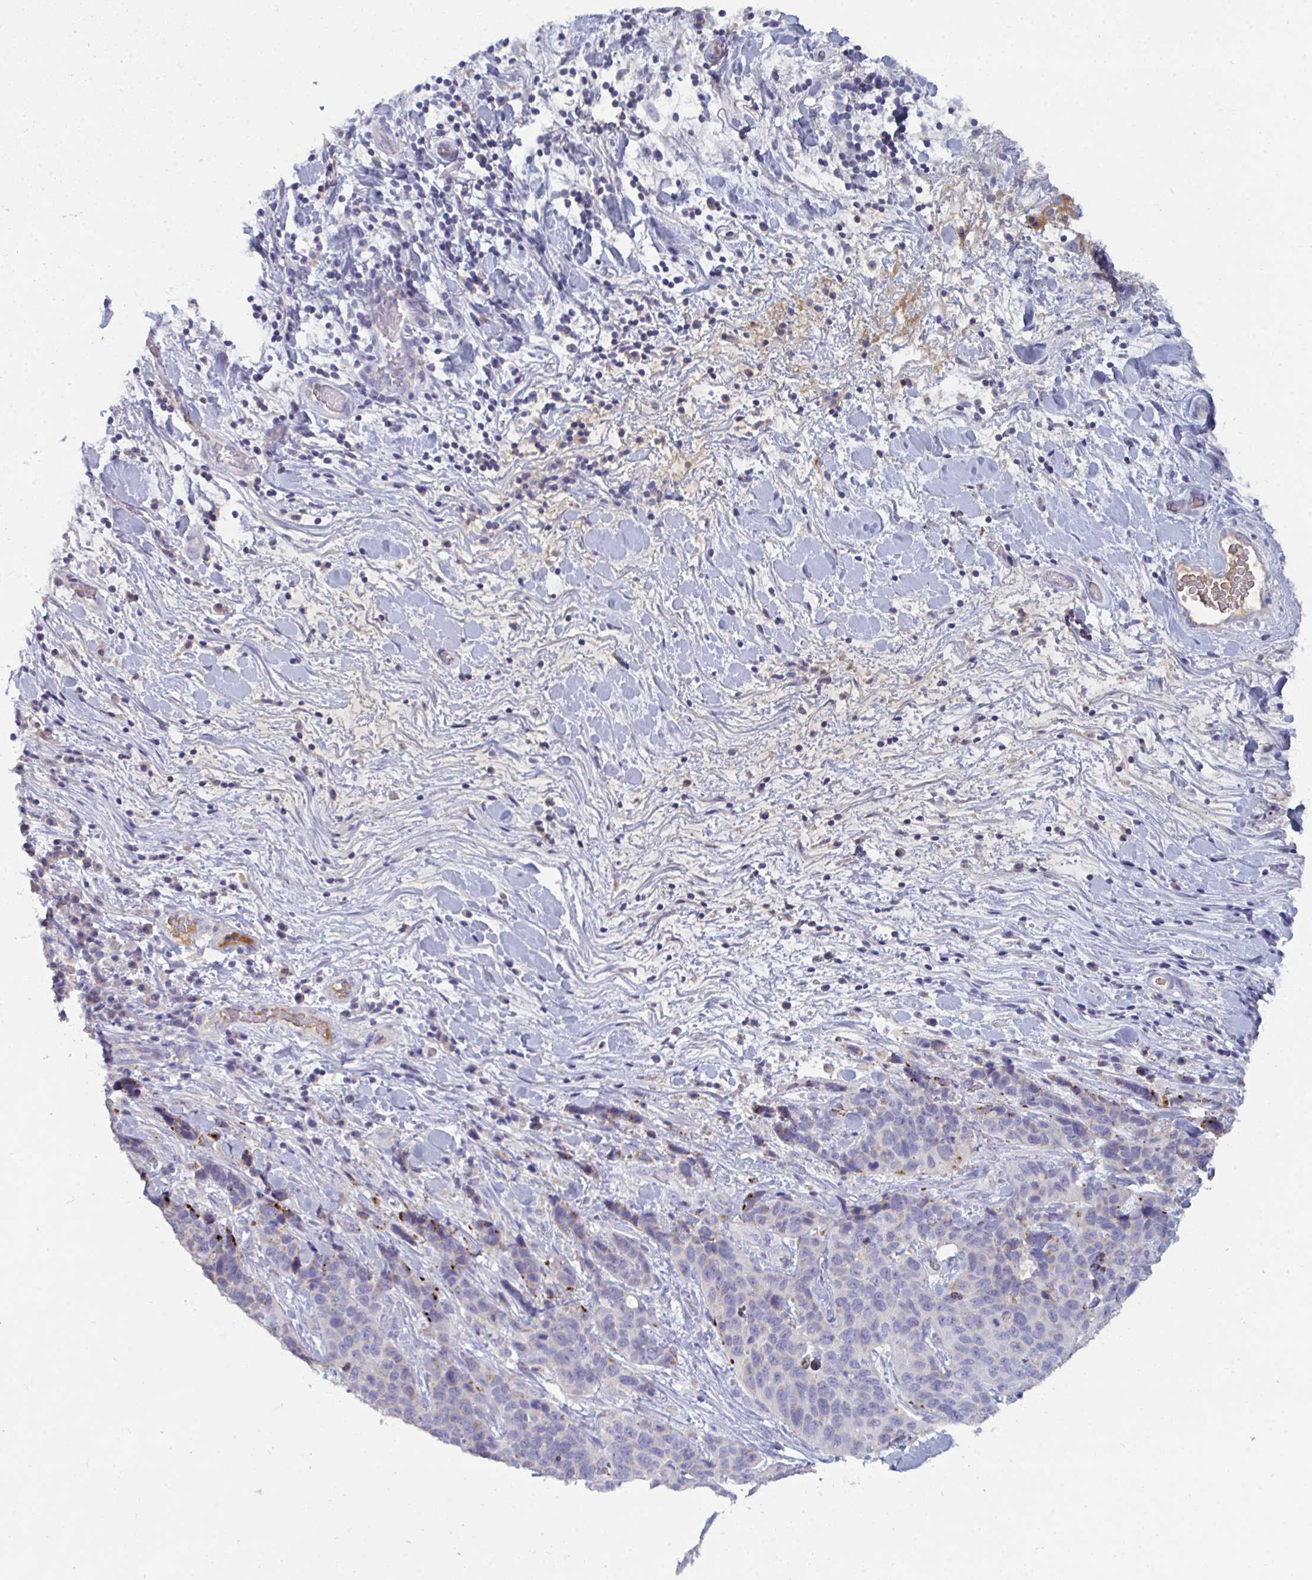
{"staining": {"intensity": "negative", "quantity": "none", "location": "none"}, "tissue": "lung cancer", "cell_type": "Tumor cells", "image_type": "cancer", "snomed": [{"axis": "morphology", "description": "Squamous cell carcinoma, NOS"}, {"axis": "topography", "description": "Lung"}], "caption": "This is an immunohistochemistry (IHC) photomicrograph of lung cancer (squamous cell carcinoma). There is no positivity in tumor cells.", "gene": "HGFAC", "patient": {"sex": "male", "age": 62}}